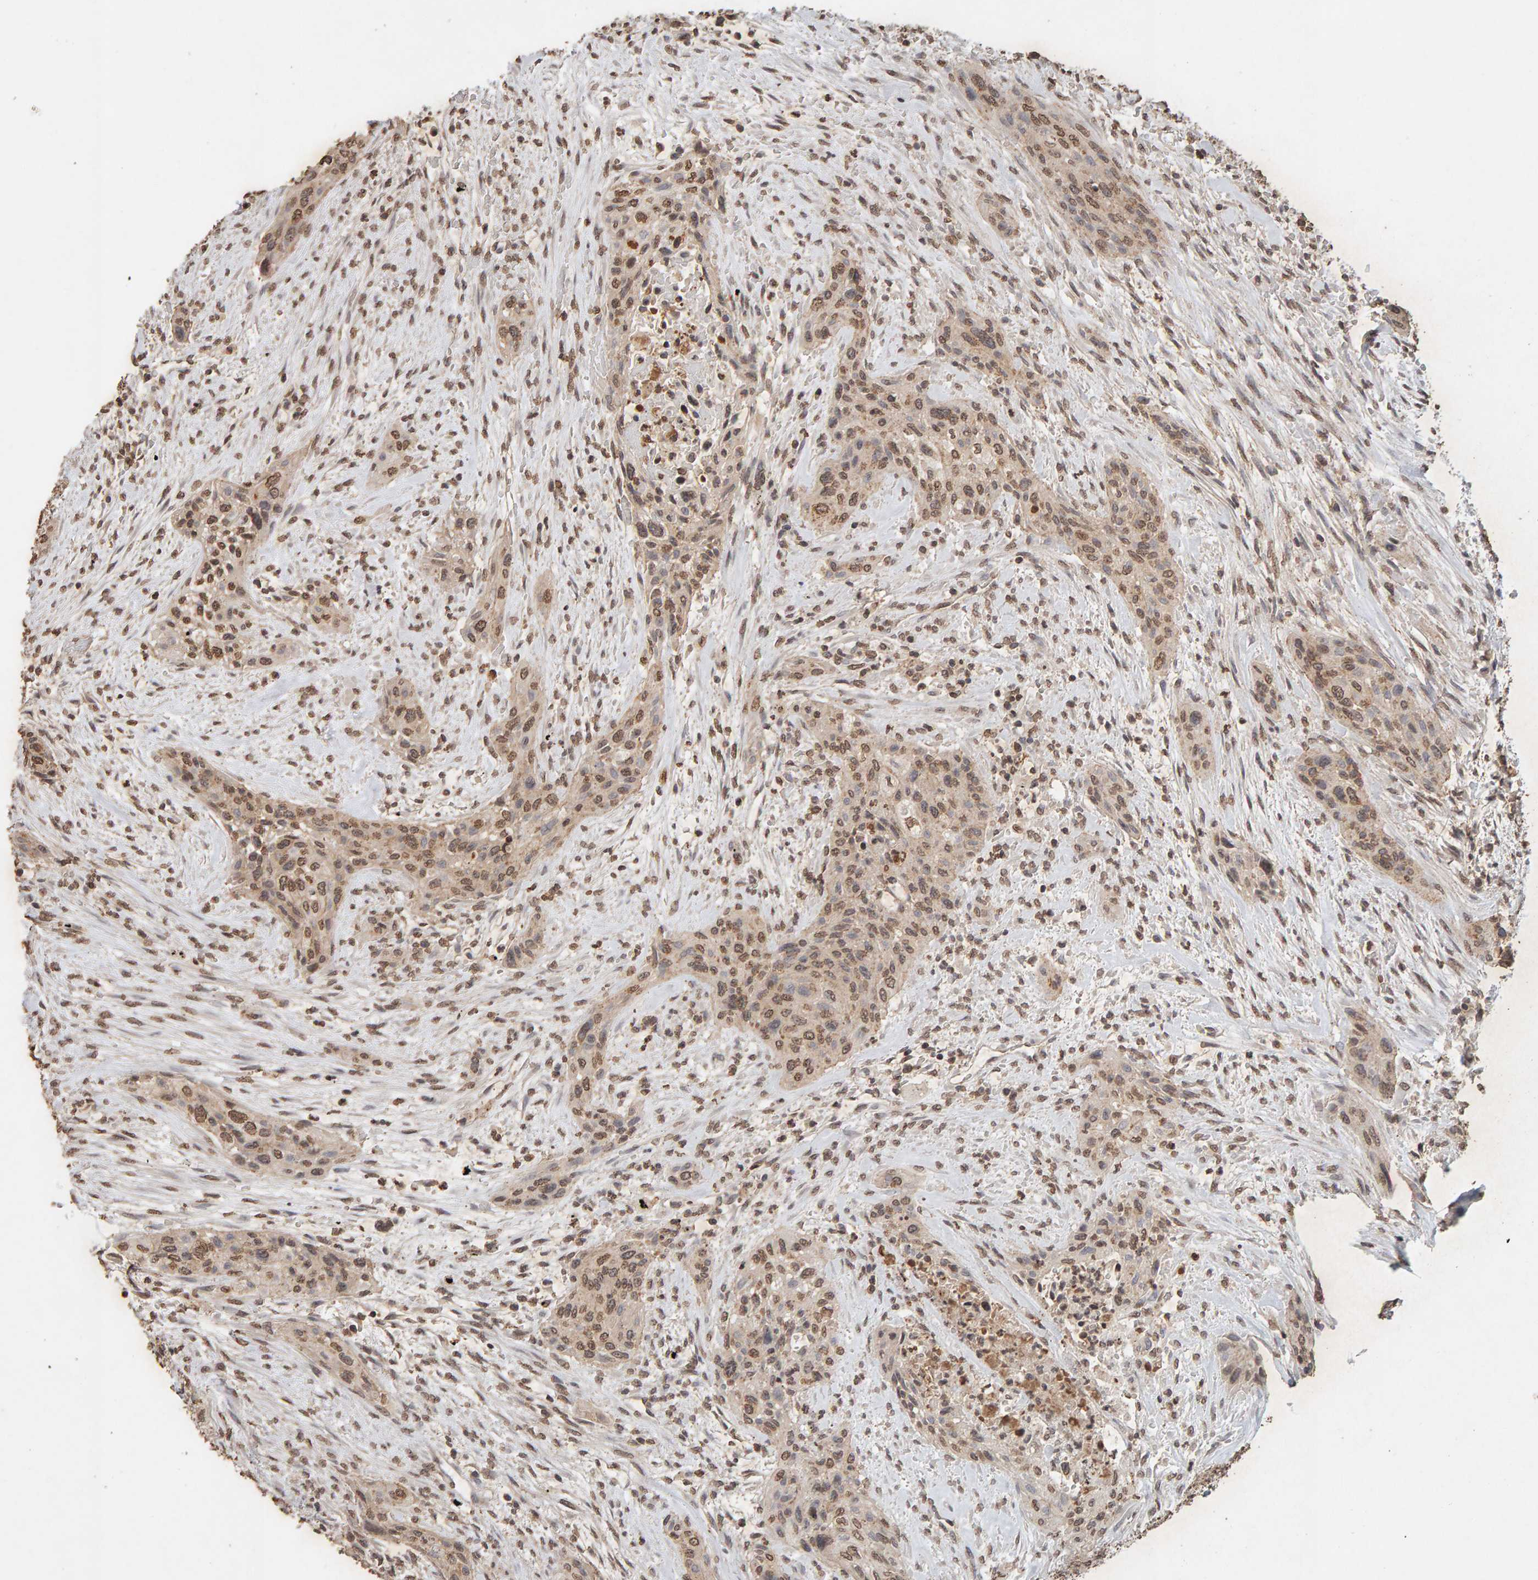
{"staining": {"intensity": "moderate", "quantity": ">75%", "location": "cytoplasmic/membranous,nuclear"}, "tissue": "urothelial cancer", "cell_type": "Tumor cells", "image_type": "cancer", "snomed": [{"axis": "morphology", "description": "Urothelial carcinoma, High grade"}, {"axis": "topography", "description": "Urinary bladder"}], "caption": "The immunohistochemical stain shows moderate cytoplasmic/membranous and nuclear positivity in tumor cells of high-grade urothelial carcinoma tissue. (brown staining indicates protein expression, while blue staining denotes nuclei).", "gene": "DNAJB5", "patient": {"sex": "male", "age": 35}}